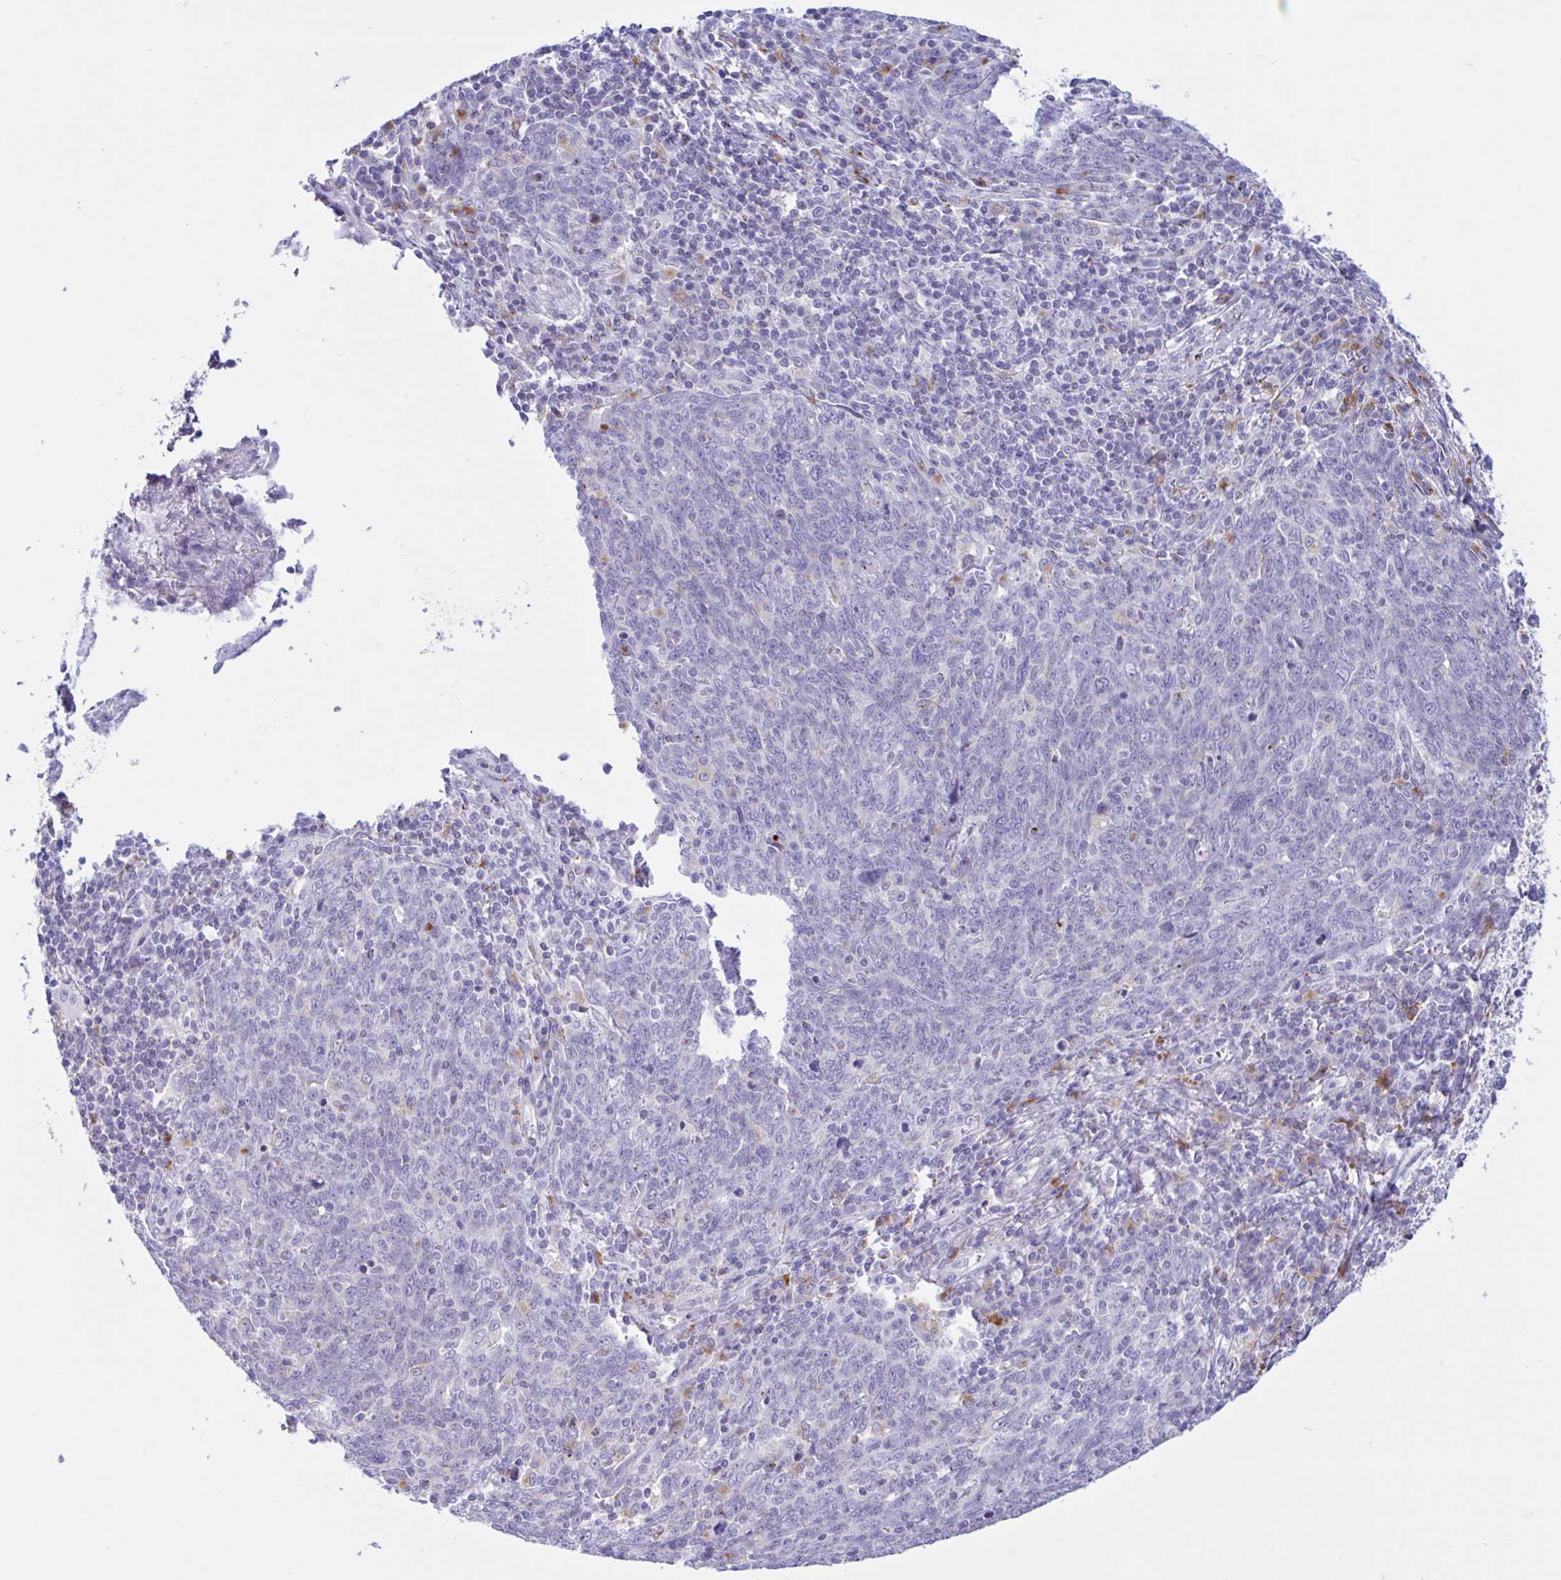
{"staining": {"intensity": "negative", "quantity": "none", "location": "none"}, "tissue": "lung cancer", "cell_type": "Tumor cells", "image_type": "cancer", "snomed": [{"axis": "morphology", "description": "Squamous cell carcinoma, NOS"}, {"axis": "topography", "description": "Lung"}], "caption": "There is no significant positivity in tumor cells of squamous cell carcinoma (lung).", "gene": "XCL1", "patient": {"sex": "female", "age": 72}}